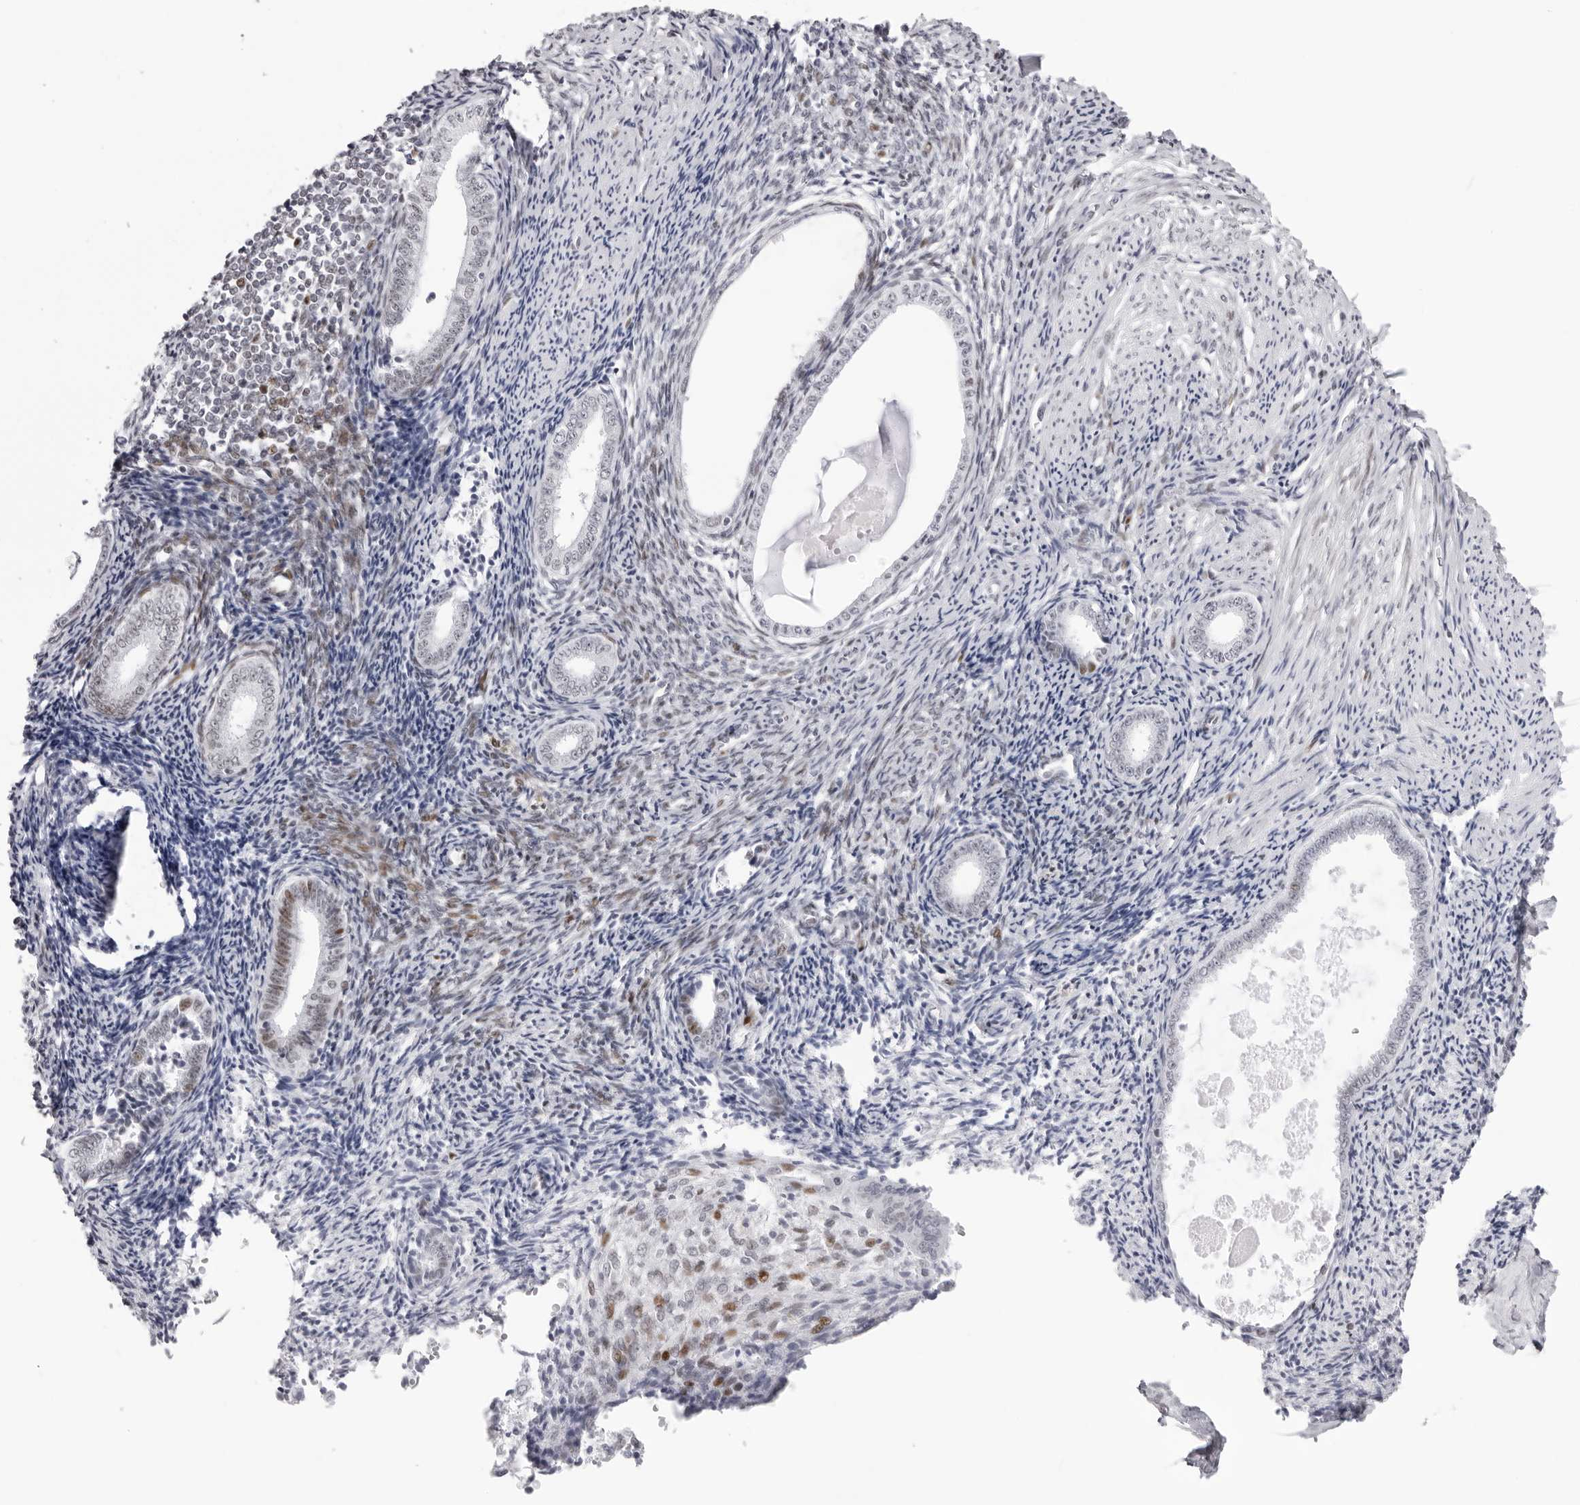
{"staining": {"intensity": "weak", "quantity": "<25%", "location": "nuclear"}, "tissue": "endometrium", "cell_type": "Cells in endometrial stroma", "image_type": "normal", "snomed": [{"axis": "morphology", "description": "Normal tissue, NOS"}, {"axis": "topography", "description": "Endometrium"}], "caption": "DAB immunohistochemical staining of benign human endometrium displays no significant staining in cells in endometrial stroma.", "gene": "NTPCR", "patient": {"sex": "female", "age": 56}}